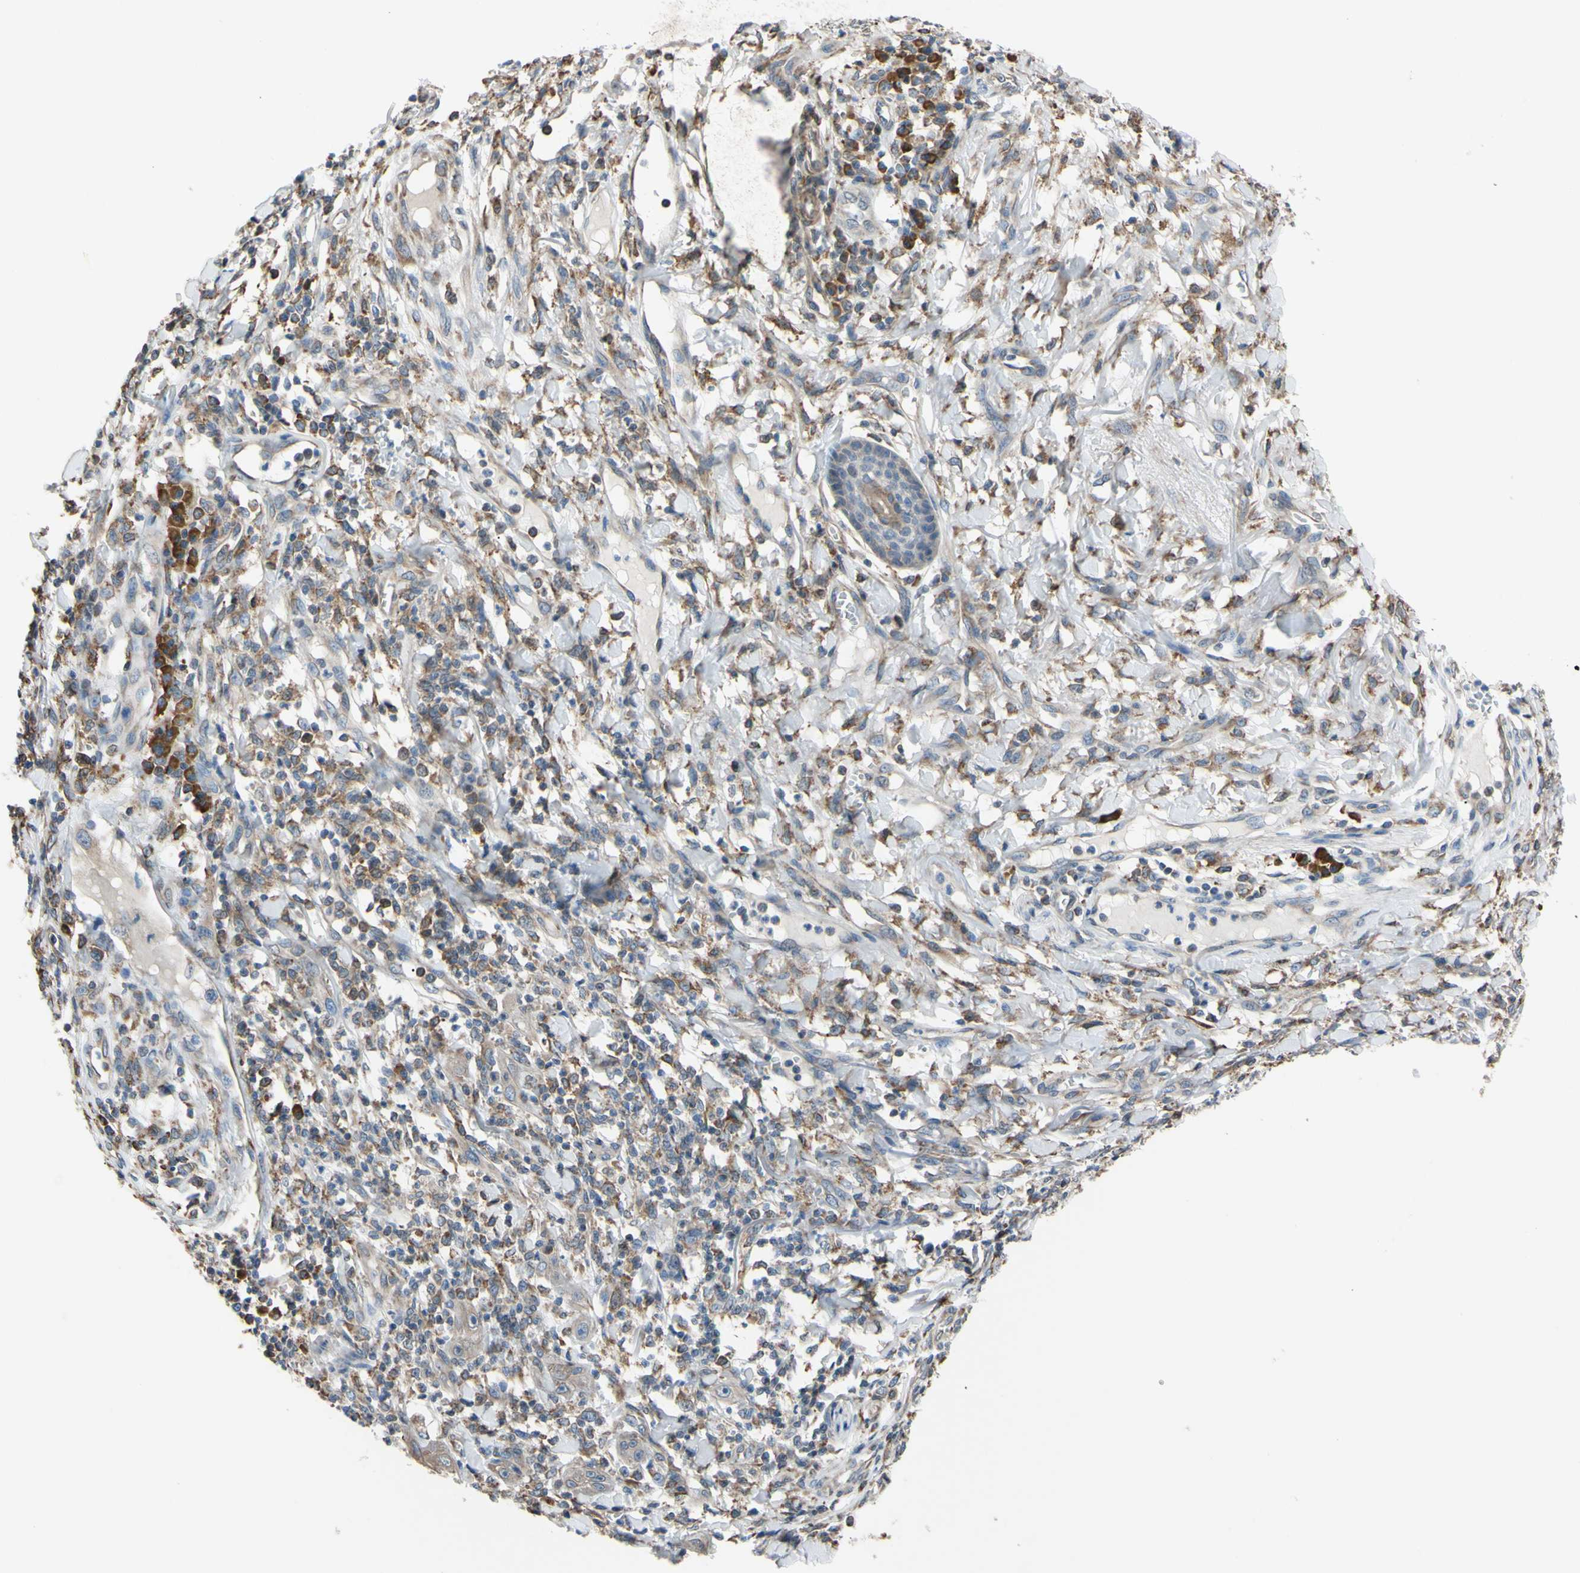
{"staining": {"intensity": "moderate", "quantity": ">75%", "location": "cytoplasmic/membranous"}, "tissue": "skin cancer", "cell_type": "Tumor cells", "image_type": "cancer", "snomed": [{"axis": "morphology", "description": "Squamous cell carcinoma, NOS"}, {"axis": "topography", "description": "Skin"}], "caption": "Immunohistochemical staining of human skin cancer exhibits moderate cytoplasmic/membranous protein staining in about >75% of tumor cells. (Brightfield microscopy of DAB IHC at high magnification).", "gene": "BMF", "patient": {"sex": "female", "age": 78}}